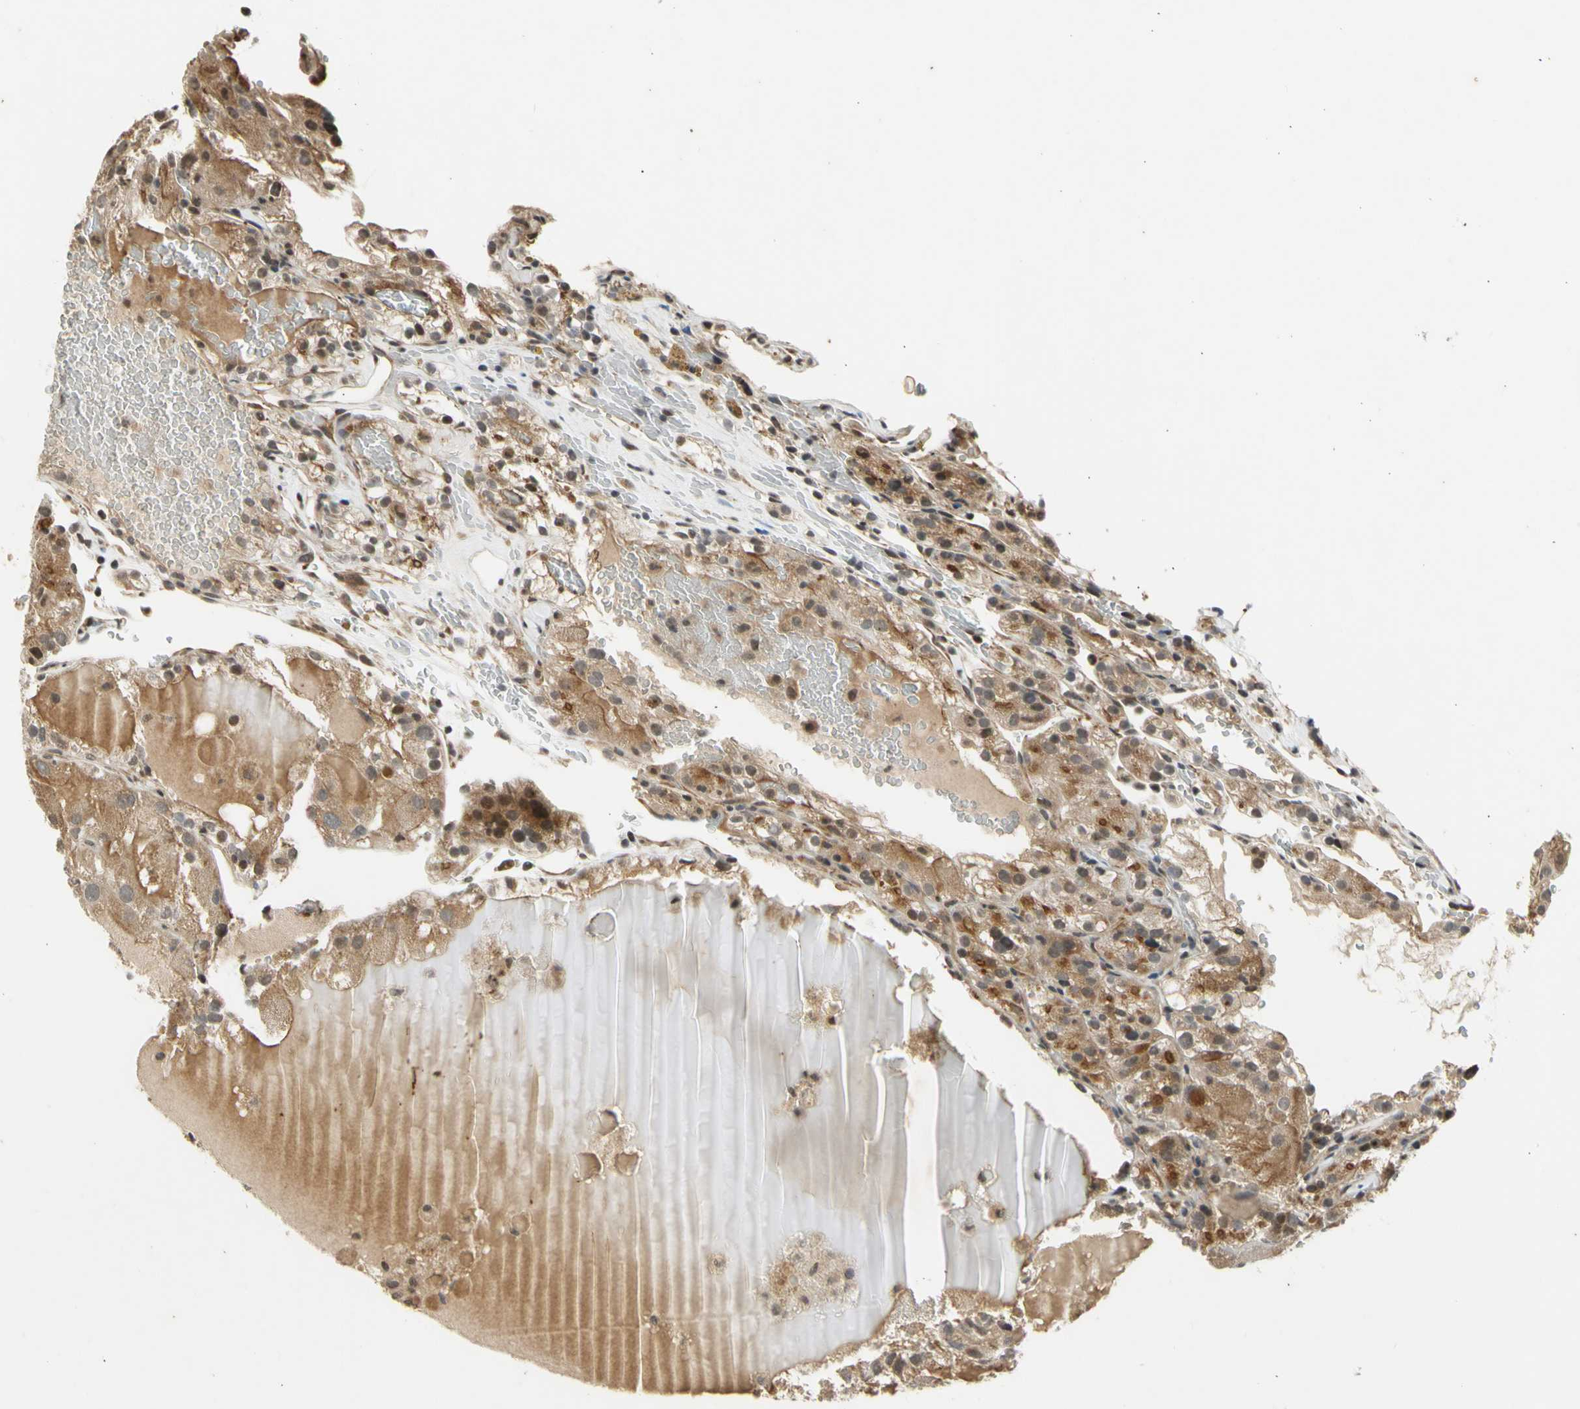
{"staining": {"intensity": "moderate", "quantity": ">75%", "location": "cytoplasmic/membranous"}, "tissue": "renal cancer", "cell_type": "Tumor cells", "image_type": "cancer", "snomed": [{"axis": "morphology", "description": "Normal tissue, NOS"}, {"axis": "morphology", "description": "Adenocarcinoma, NOS"}, {"axis": "topography", "description": "Kidney"}], "caption": "Immunohistochemistry histopathology image of renal cancer stained for a protein (brown), which shows medium levels of moderate cytoplasmic/membranous expression in about >75% of tumor cells.", "gene": "EFNB2", "patient": {"sex": "male", "age": 61}}